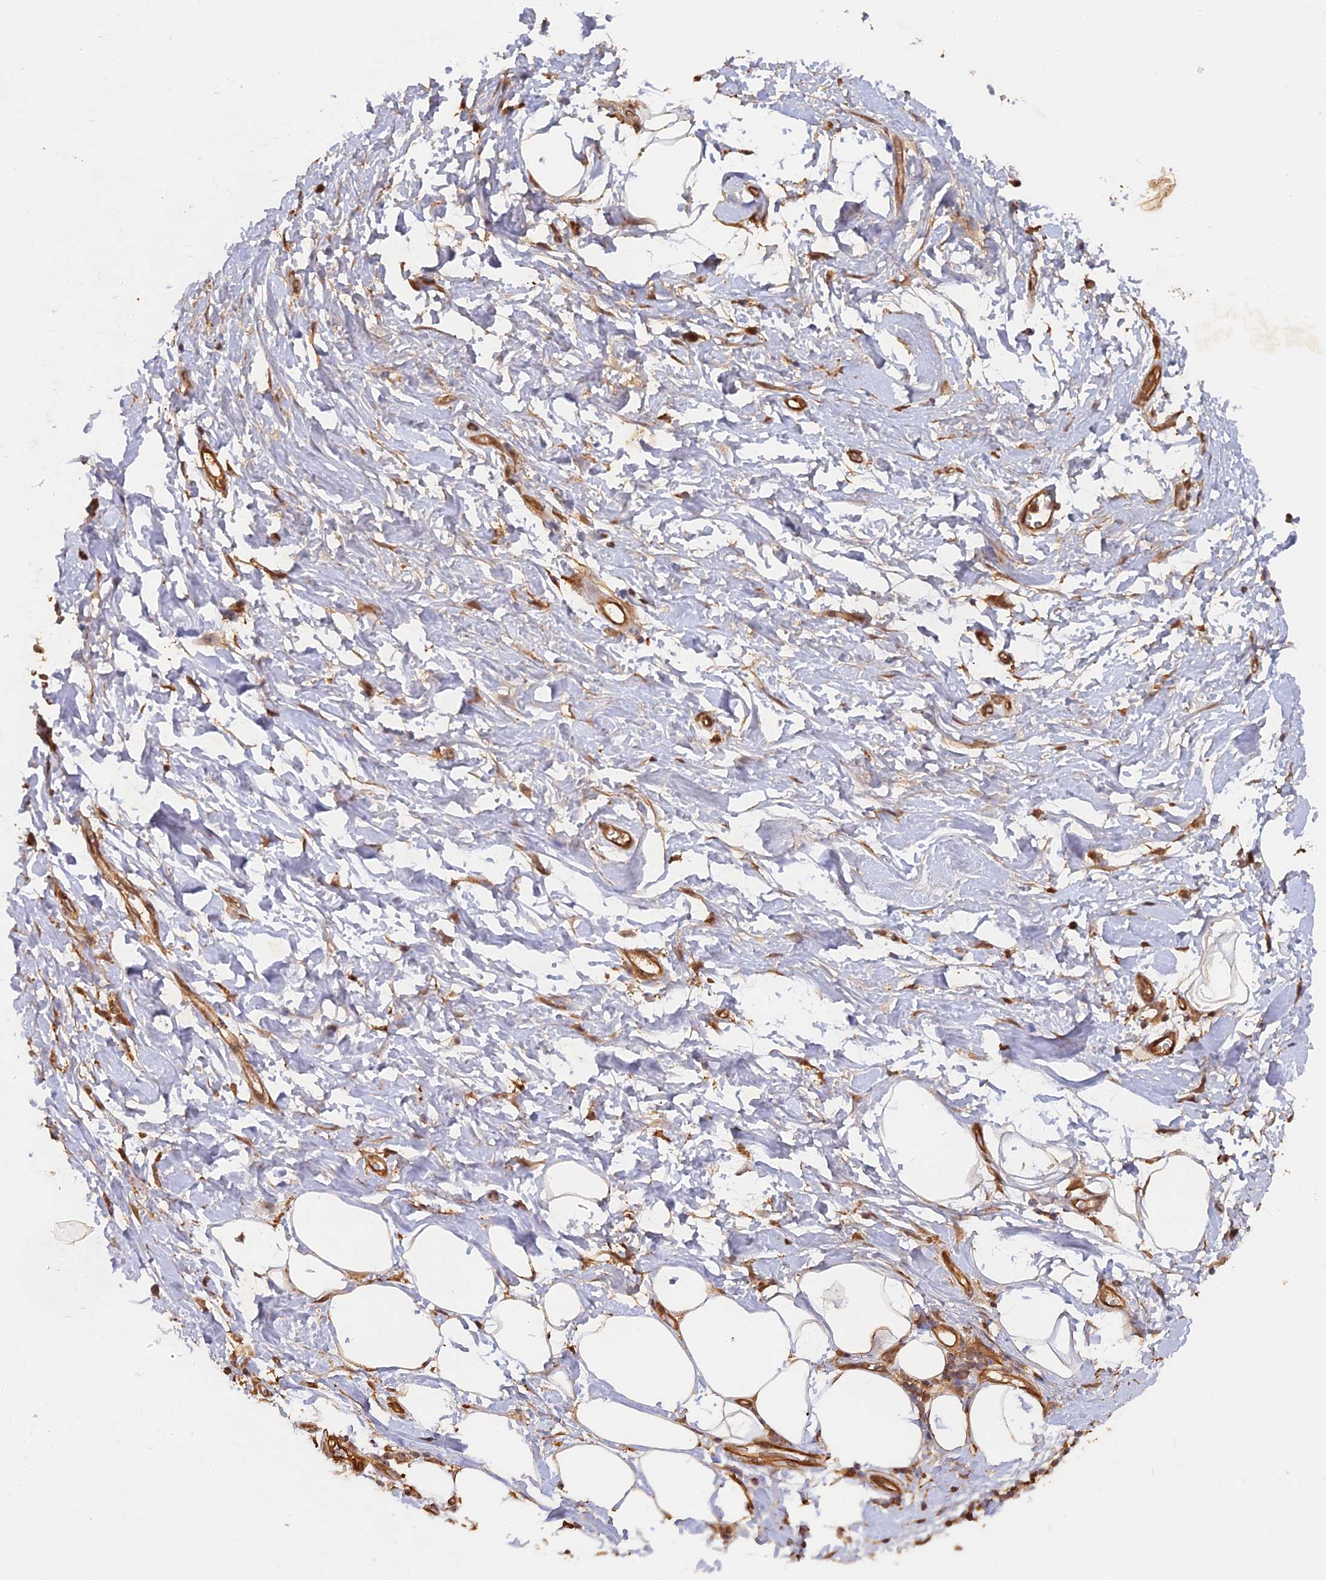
{"staining": {"intensity": "moderate", "quantity": ">75%", "location": "cytoplasmic/membranous"}, "tissue": "adipose tissue", "cell_type": "Adipocytes", "image_type": "normal", "snomed": [{"axis": "morphology", "description": "Normal tissue, NOS"}, {"axis": "morphology", "description": "Adenocarcinoma, NOS"}, {"axis": "topography", "description": "Pancreas"}, {"axis": "topography", "description": "Peripheral nerve tissue"}], "caption": "Immunohistochemistry micrograph of unremarkable adipose tissue: human adipose tissue stained using immunohistochemistry shows medium levels of moderate protein expression localized specifically in the cytoplasmic/membranous of adipocytes, appearing as a cytoplasmic/membranous brown color.", "gene": "SAC3D1", "patient": {"sex": "male", "age": 59}}